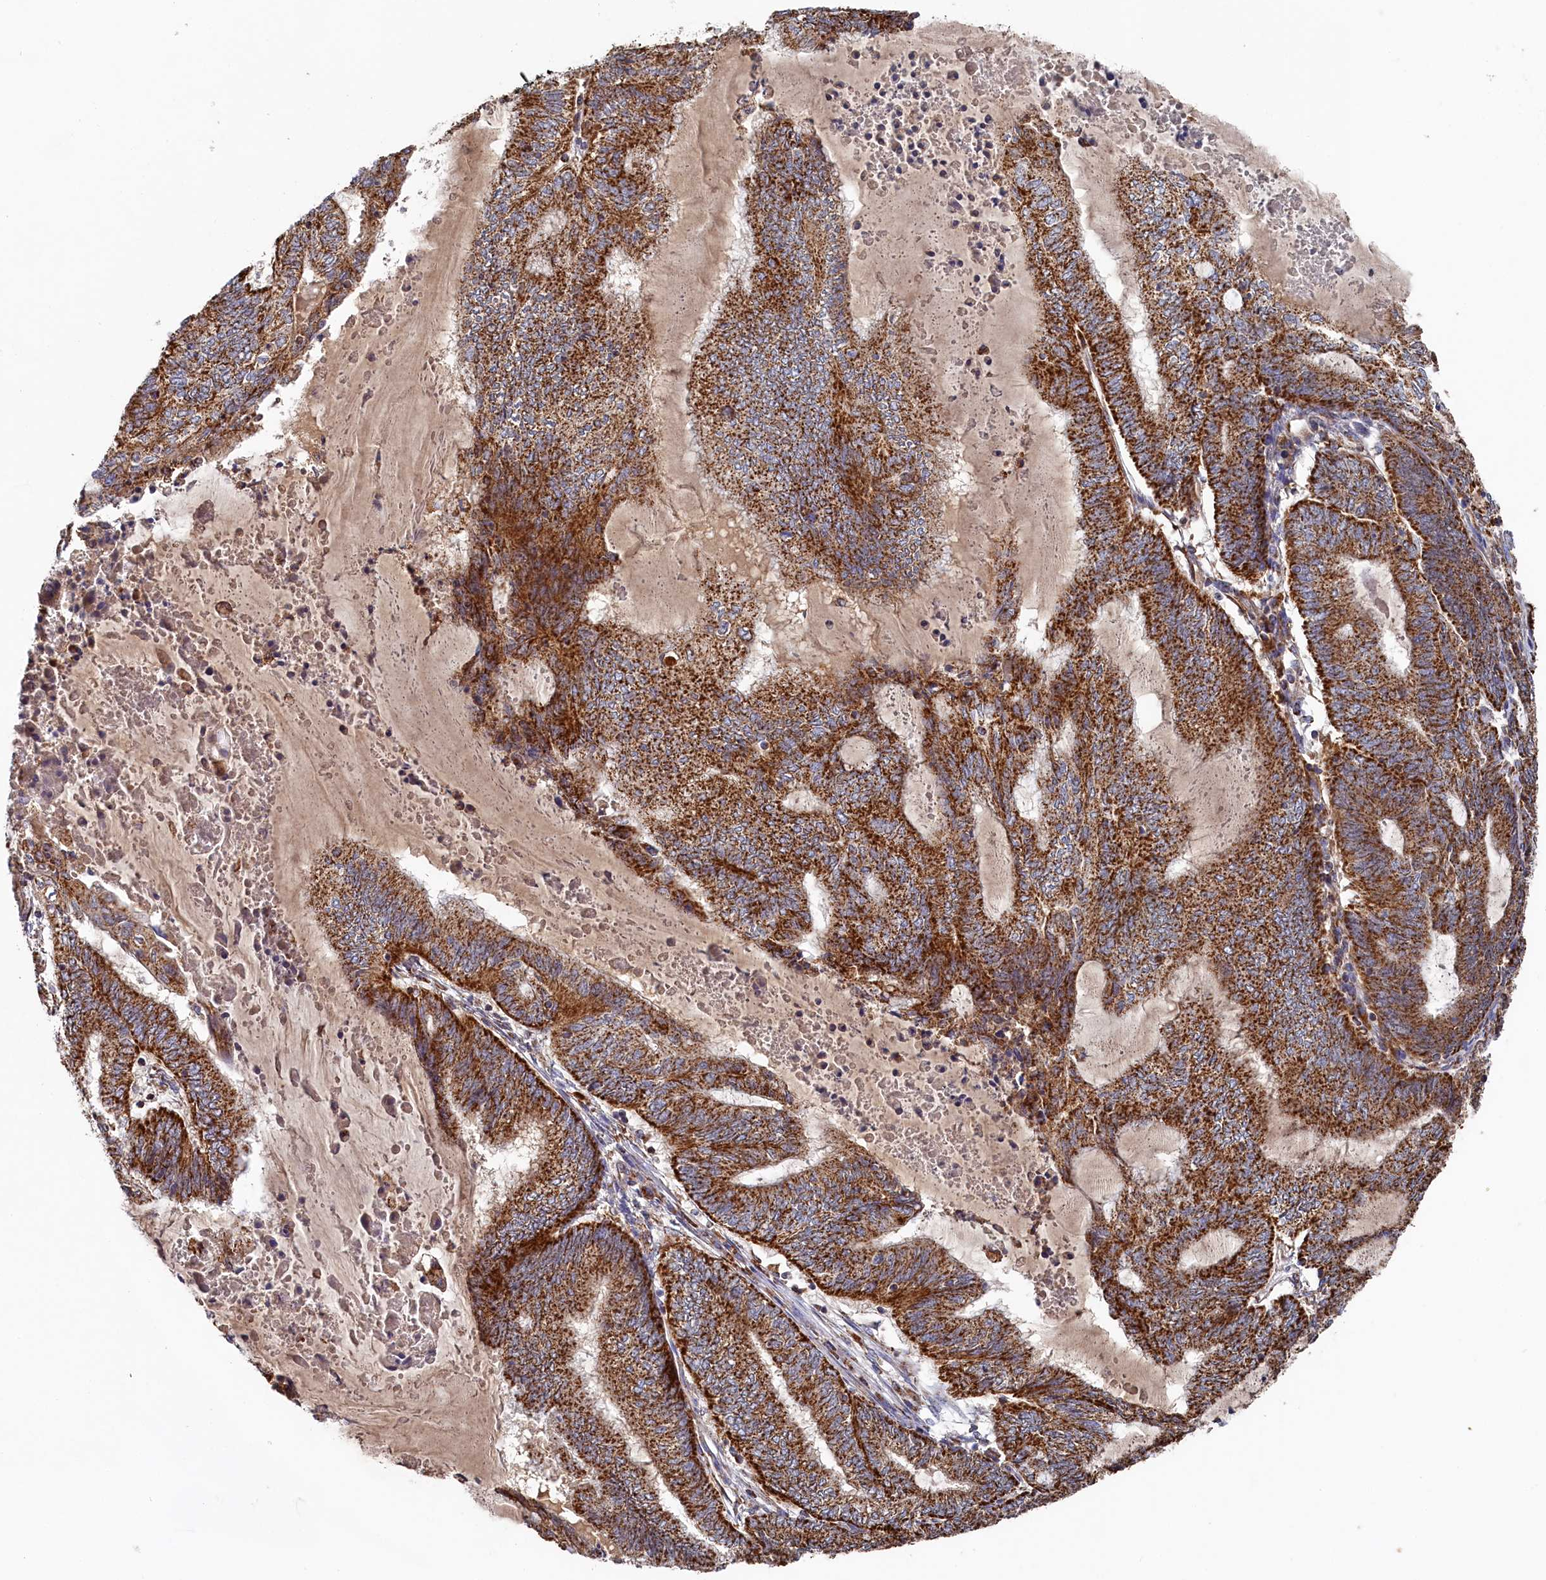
{"staining": {"intensity": "strong", "quantity": ">75%", "location": "cytoplasmic/membranous"}, "tissue": "endometrial cancer", "cell_type": "Tumor cells", "image_type": "cancer", "snomed": [{"axis": "morphology", "description": "Adenocarcinoma, NOS"}, {"axis": "topography", "description": "Uterus"}, {"axis": "topography", "description": "Endometrium"}], "caption": "This is an image of IHC staining of endometrial cancer (adenocarcinoma), which shows strong positivity in the cytoplasmic/membranous of tumor cells.", "gene": "HAUS2", "patient": {"sex": "female", "age": 70}}